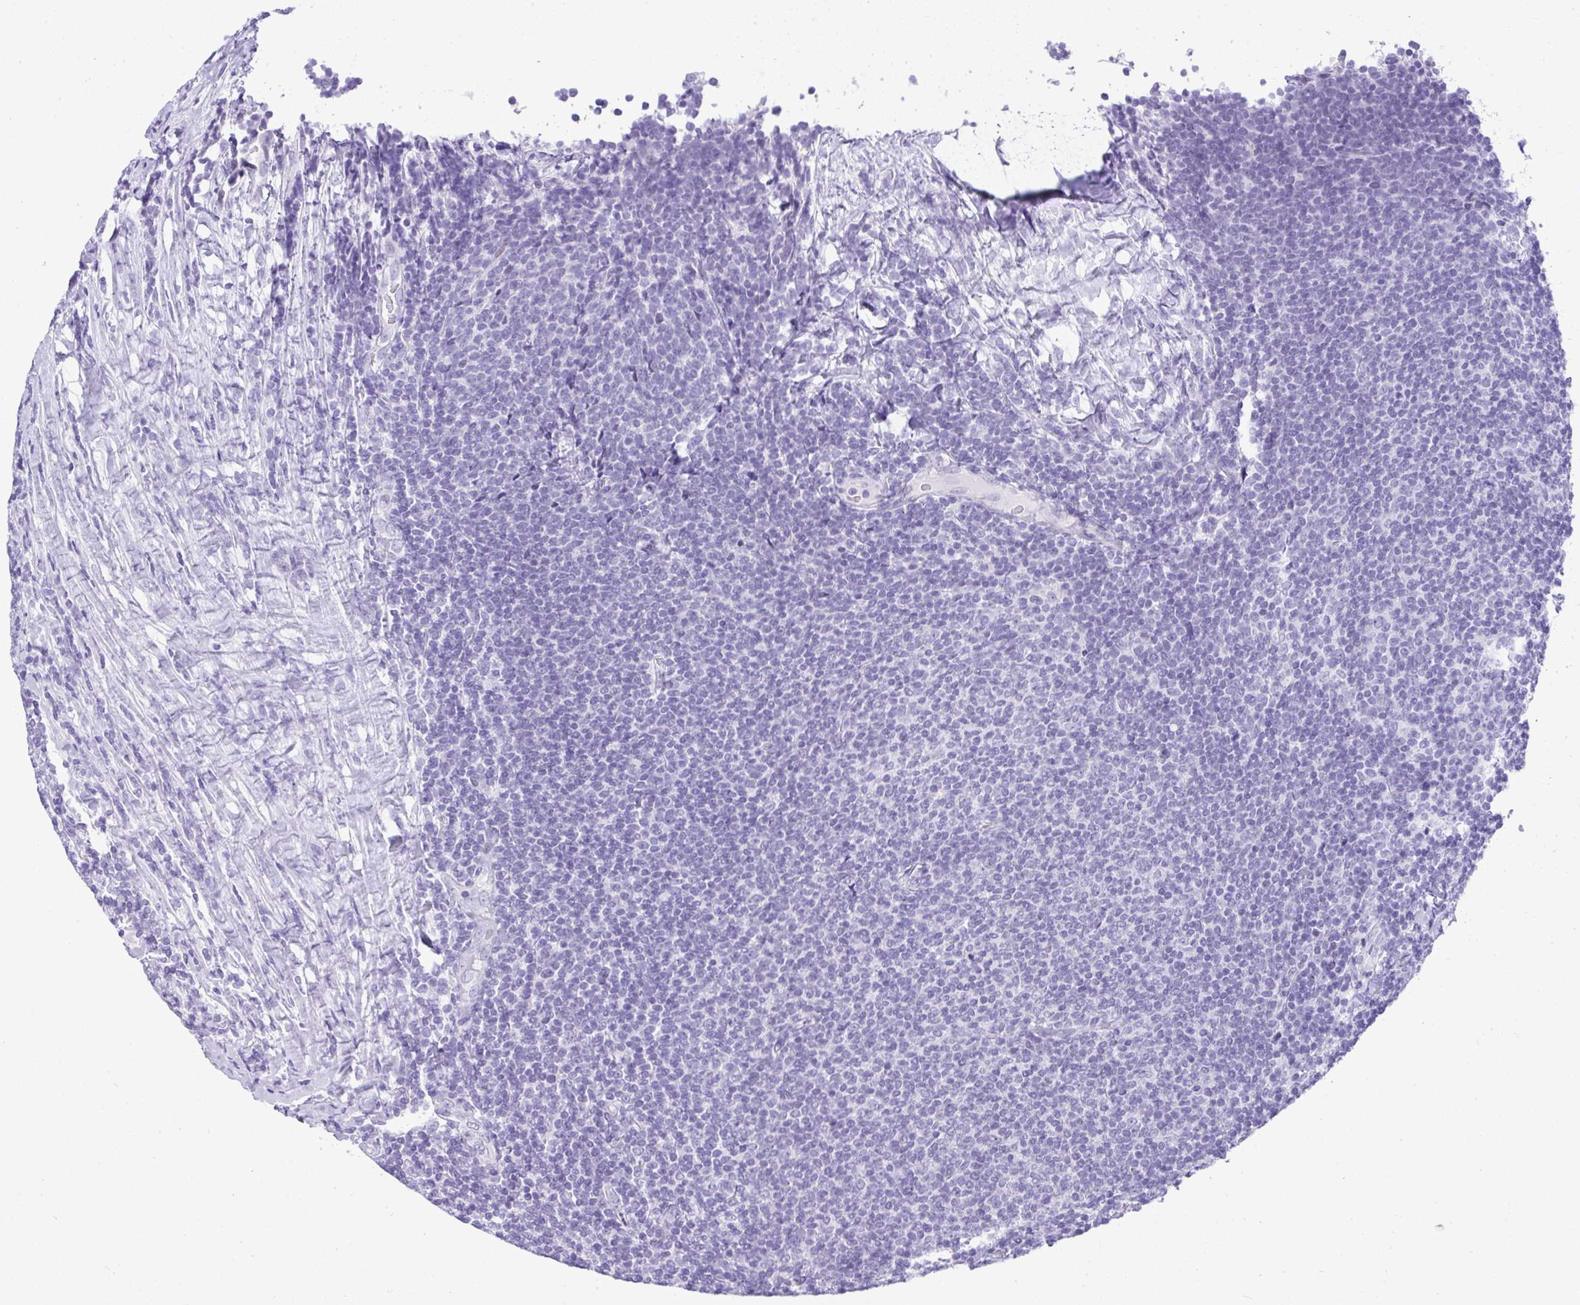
{"staining": {"intensity": "negative", "quantity": "none", "location": "none"}, "tissue": "lymphoma", "cell_type": "Tumor cells", "image_type": "cancer", "snomed": [{"axis": "morphology", "description": "Malignant lymphoma, non-Hodgkin's type, Low grade"}, {"axis": "topography", "description": "Lymph node"}], "caption": "This micrograph is of lymphoma stained with IHC to label a protein in brown with the nuclei are counter-stained blue. There is no expression in tumor cells.", "gene": "RNF183", "patient": {"sex": "male", "age": 52}}